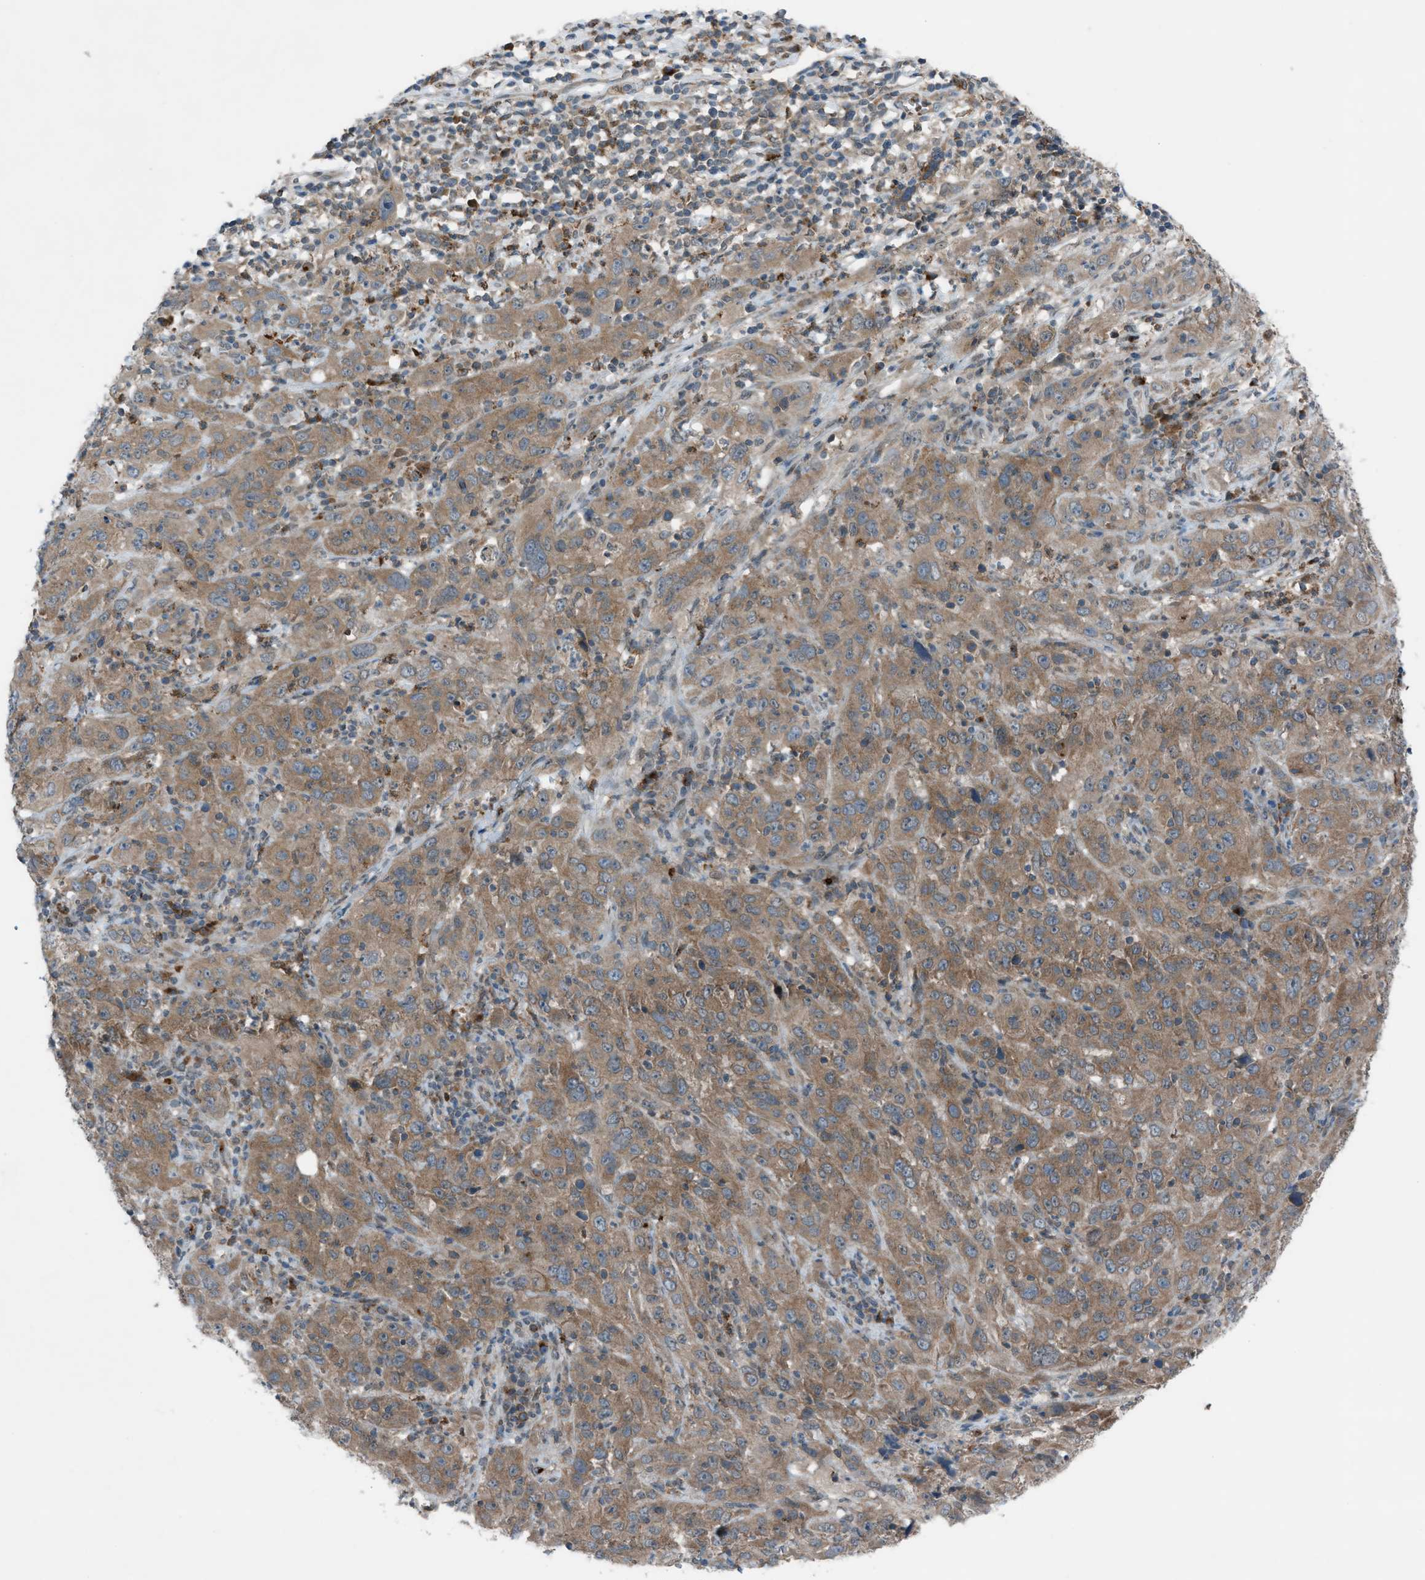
{"staining": {"intensity": "moderate", "quantity": ">75%", "location": "cytoplasmic/membranous"}, "tissue": "cervical cancer", "cell_type": "Tumor cells", "image_type": "cancer", "snomed": [{"axis": "morphology", "description": "Squamous cell carcinoma, NOS"}, {"axis": "topography", "description": "Cervix"}], "caption": "A micrograph of human cervical cancer stained for a protein reveals moderate cytoplasmic/membranous brown staining in tumor cells. The staining was performed using DAB (3,3'-diaminobenzidine), with brown indicating positive protein expression. Nuclei are stained blue with hematoxylin.", "gene": "DYRK1A", "patient": {"sex": "female", "age": 32}}